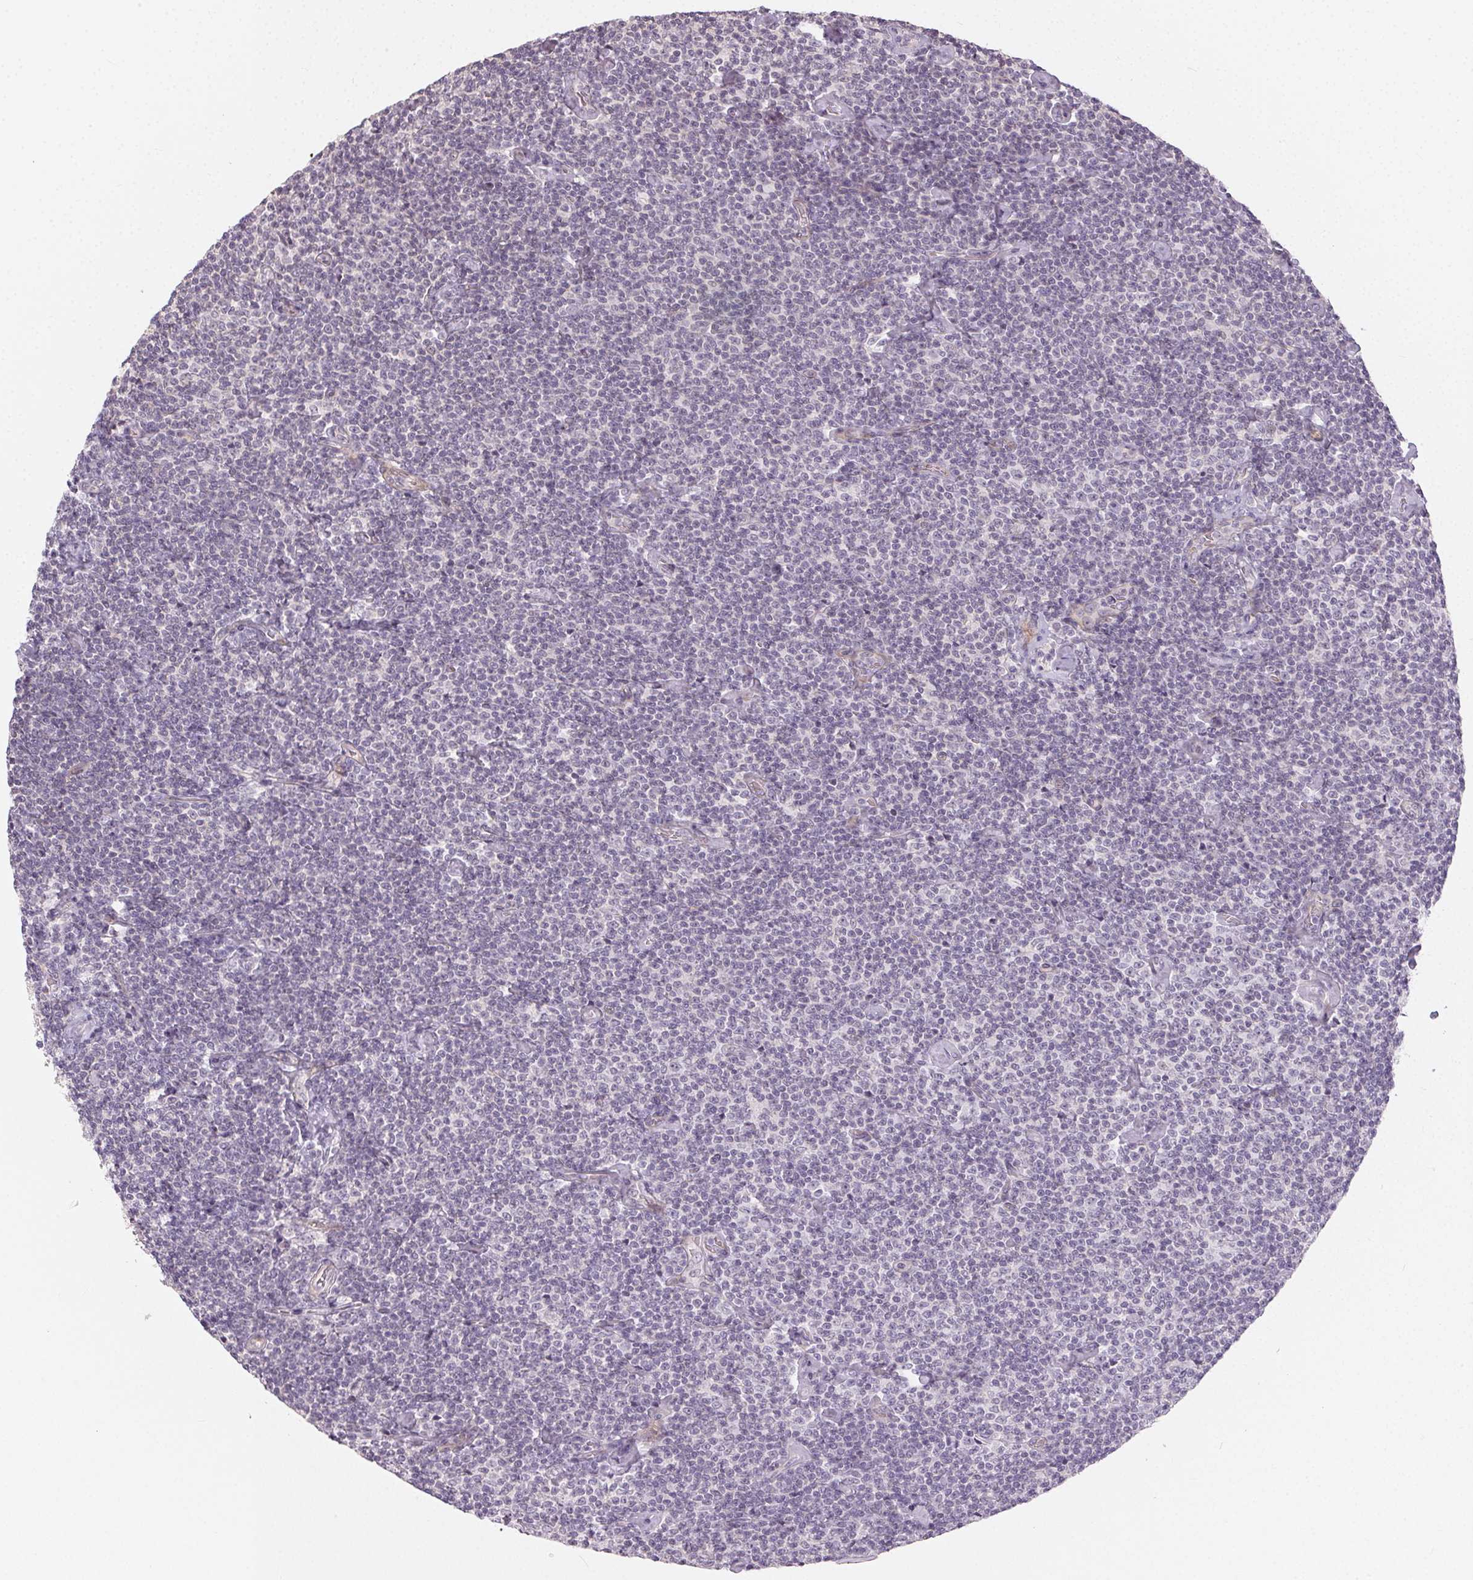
{"staining": {"intensity": "negative", "quantity": "none", "location": "none"}, "tissue": "lymphoma", "cell_type": "Tumor cells", "image_type": "cancer", "snomed": [{"axis": "morphology", "description": "Malignant lymphoma, non-Hodgkin's type, Low grade"}, {"axis": "topography", "description": "Lymph node"}], "caption": "Immunohistochemistry histopathology image of neoplastic tissue: human malignant lymphoma, non-Hodgkin's type (low-grade) stained with DAB shows no significant protein expression in tumor cells. The staining is performed using DAB (3,3'-diaminobenzidine) brown chromogen with nuclei counter-stained in using hematoxylin.", "gene": "GDAP1L1", "patient": {"sex": "male", "age": 81}}